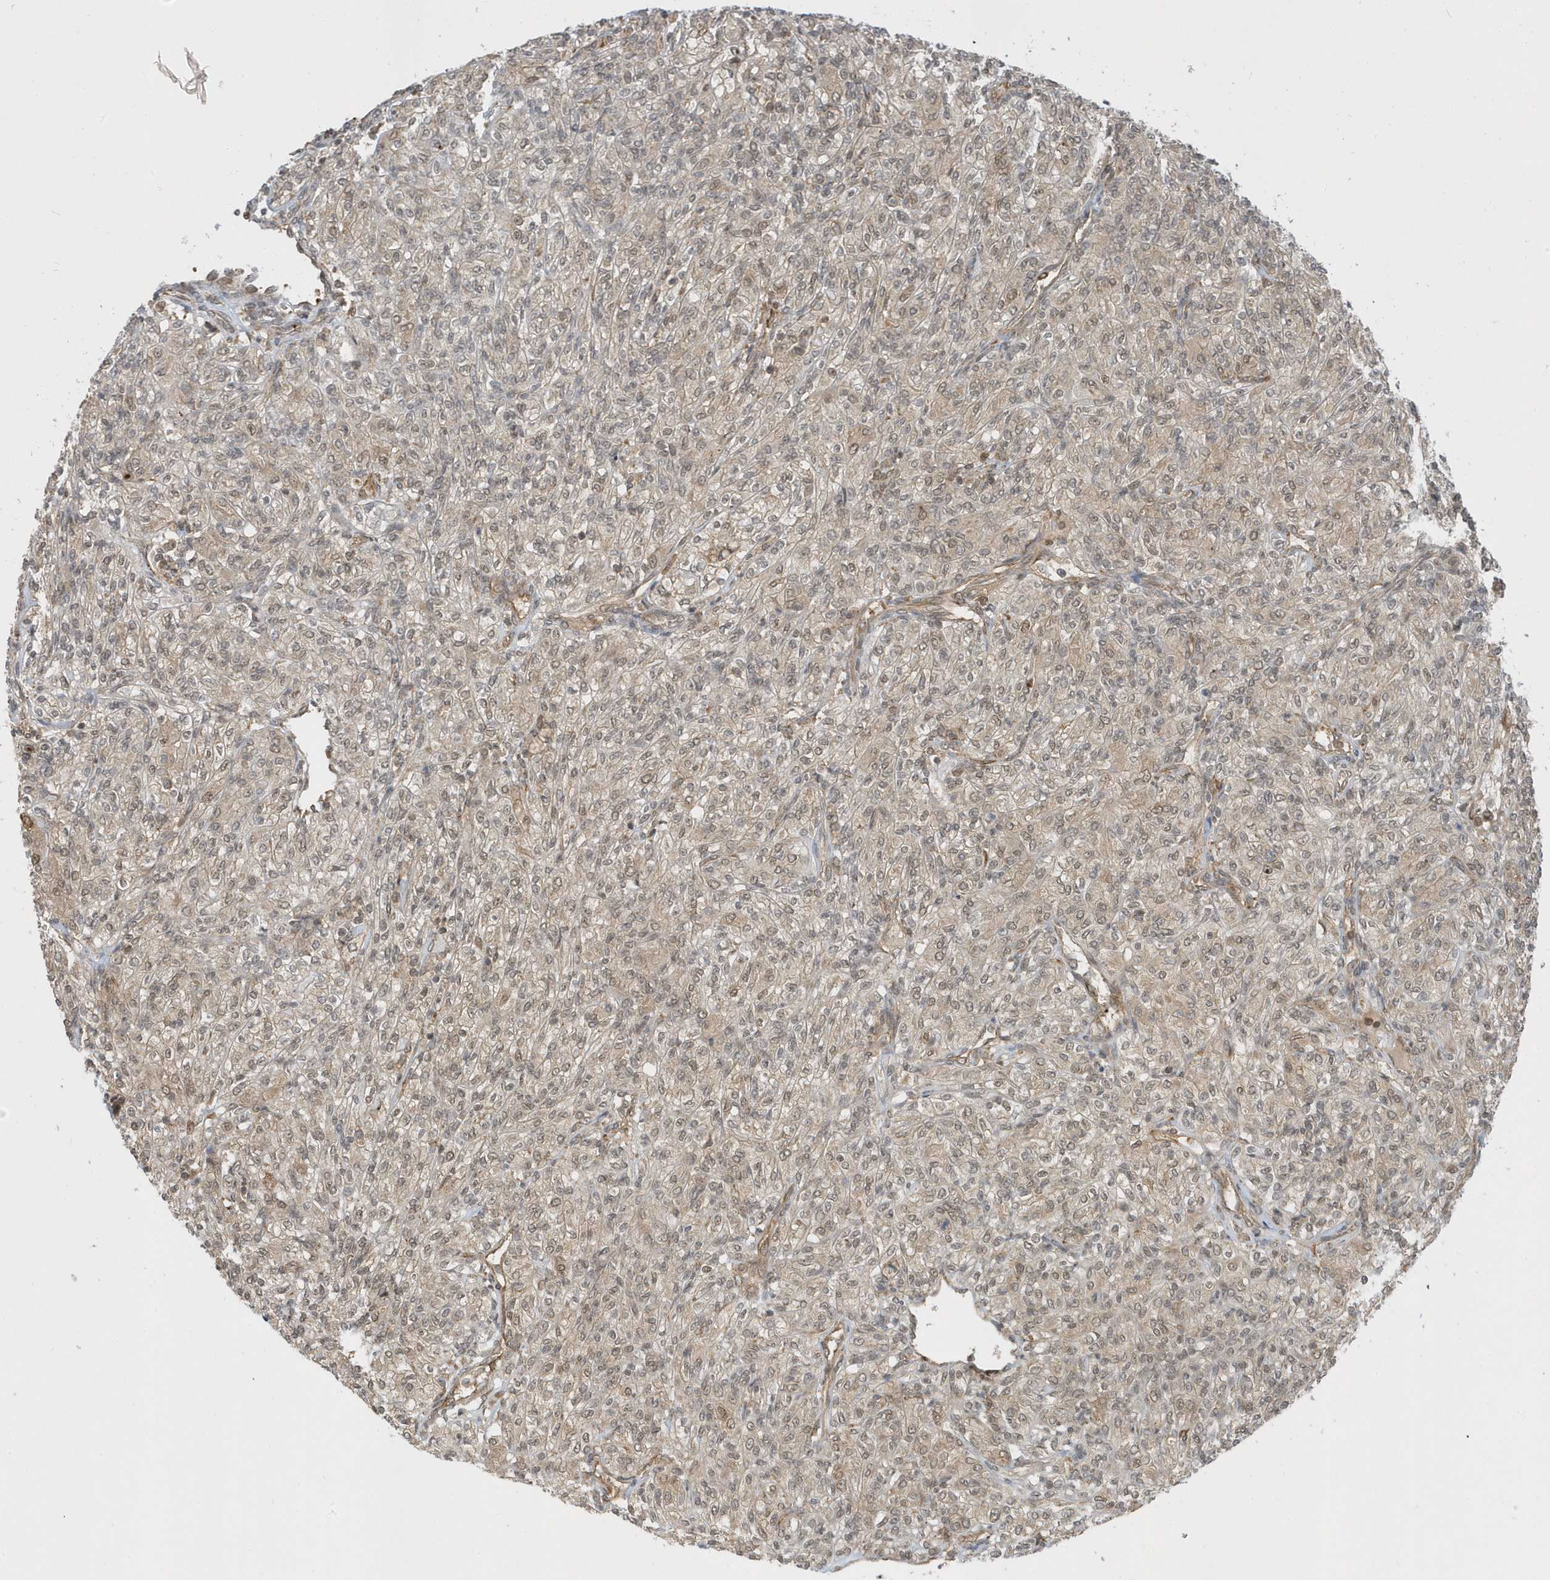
{"staining": {"intensity": "weak", "quantity": "<25%", "location": "nuclear"}, "tissue": "renal cancer", "cell_type": "Tumor cells", "image_type": "cancer", "snomed": [{"axis": "morphology", "description": "Adenocarcinoma, NOS"}, {"axis": "topography", "description": "Kidney"}], "caption": "There is no significant positivity in tumor cells of renal cancer.", "gene": "METTL21A", "patient": {"sex": "male", "age": 77}}